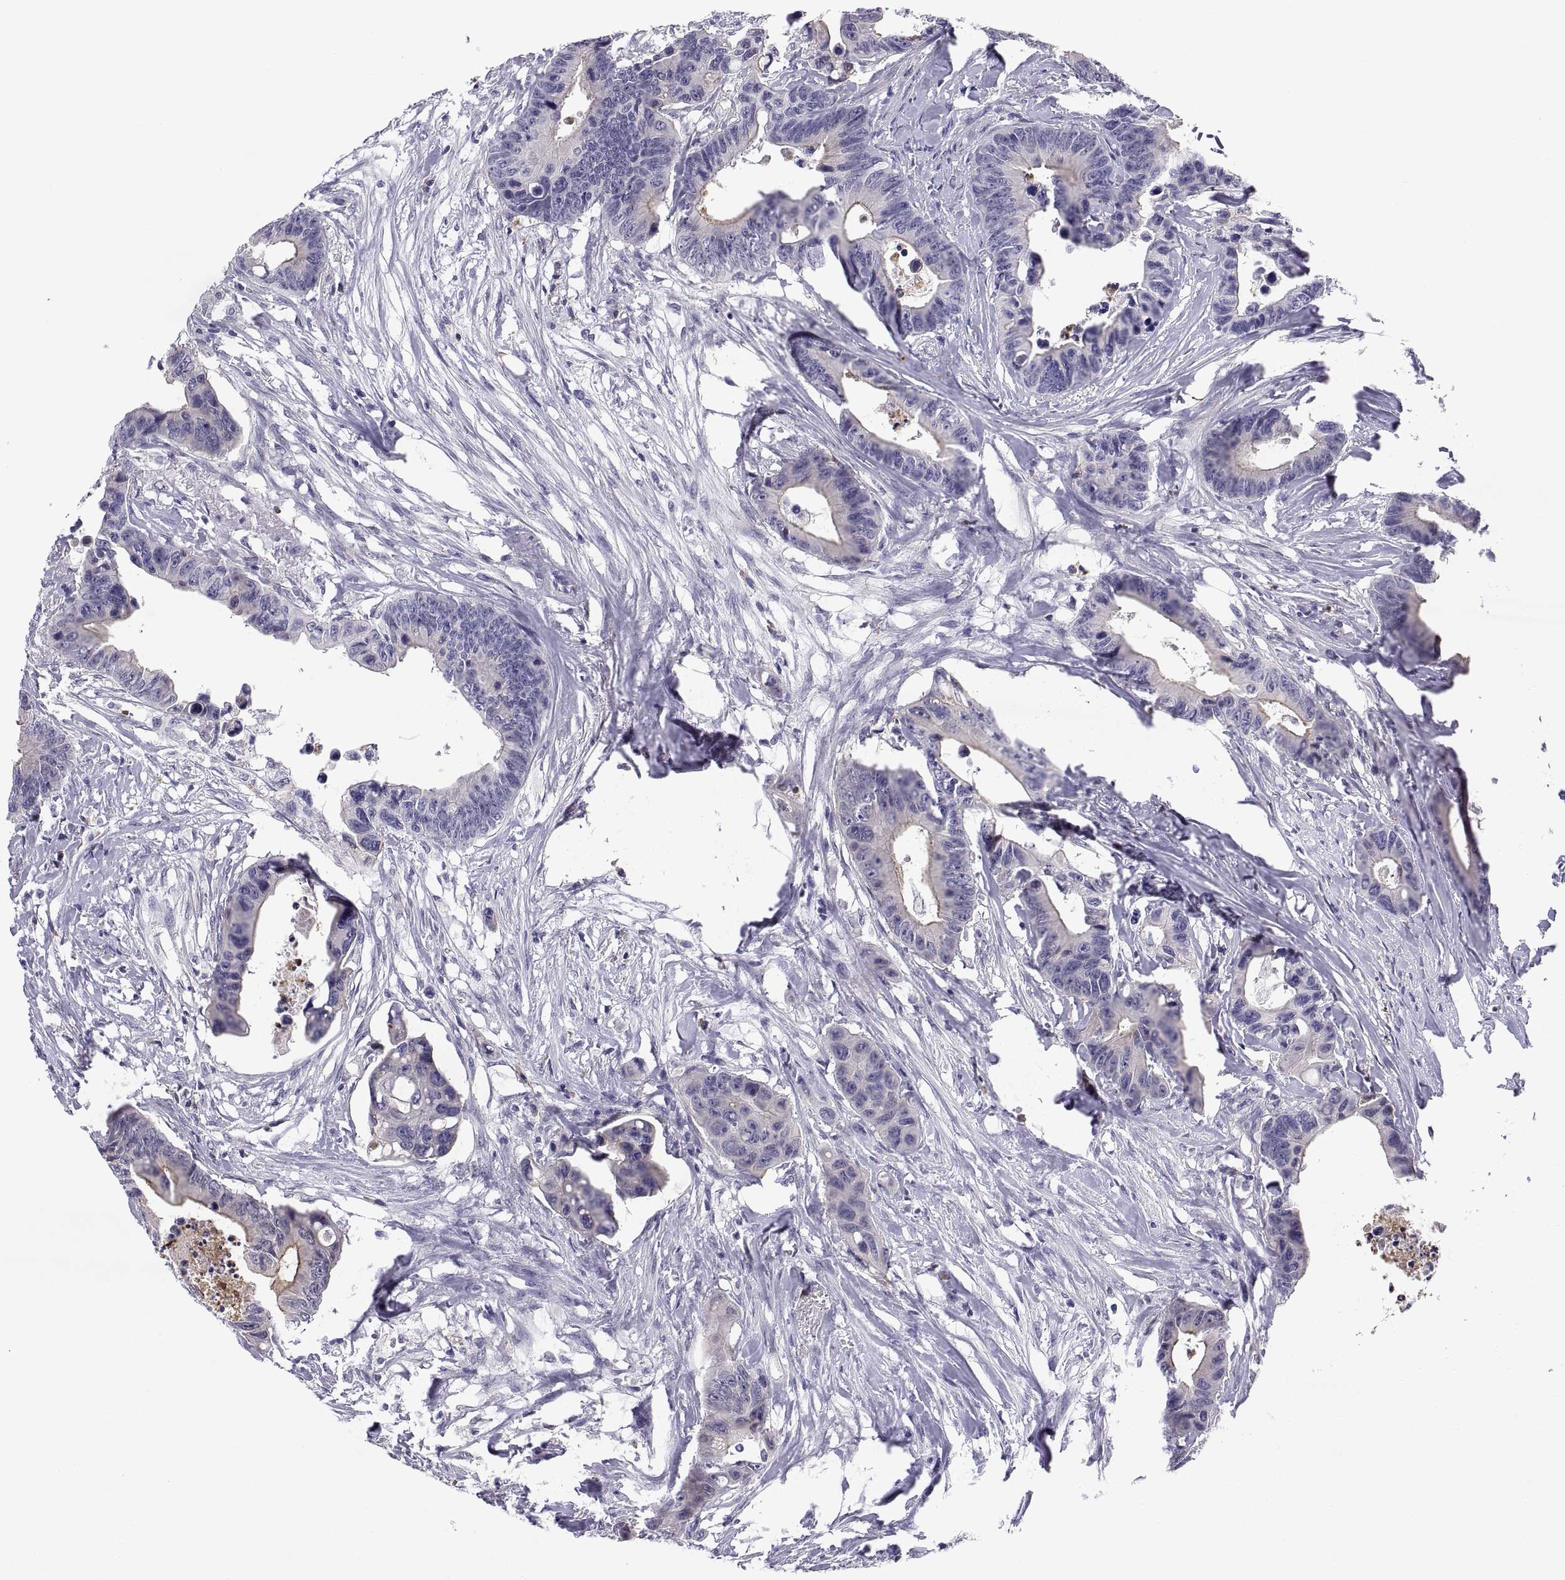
{"staining": {"intensity": "negative", "quantity": "none", "location": "none"}, "tissue": "colorectal cancer", "cell_type": "Tumor cells", "image_type": "cancer", "snomed": [{"axis": "morphology", "description": "Adenocarcinoma, NOS"}, {"axis": "topography", "description": "Colon"}], "caption": "Image shows no protein expression in tumor cells of colorectal cancer (adenocarcinoma) tissue.", "gene": "PKP1", "patient": {"sex": "female", "age": 87}}